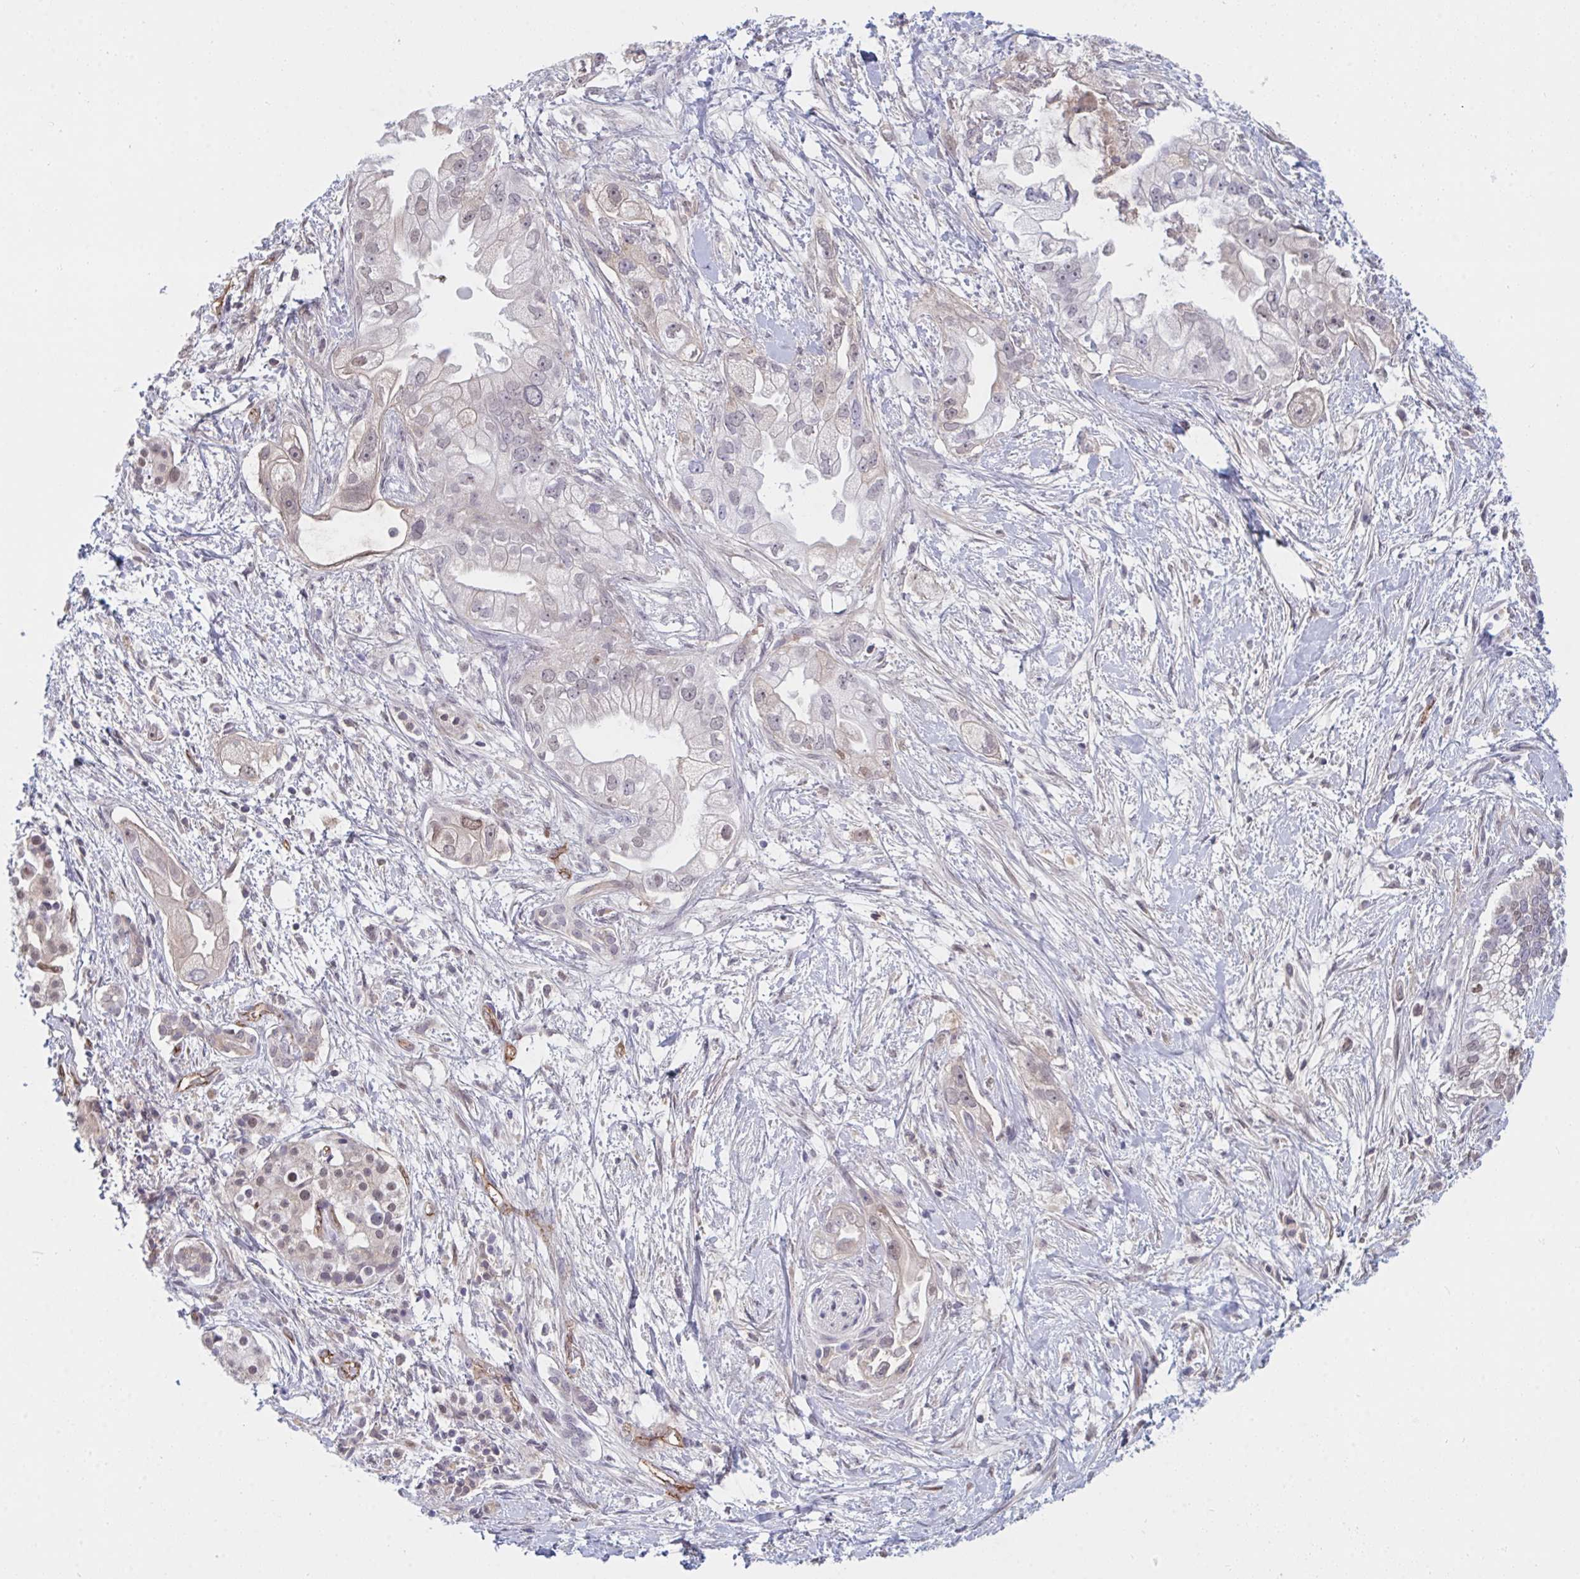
{"staining": {"intensity": "weak", "quantity": "<25%", "location": "nuclear"}, "tissue": "pancreatic cancer", "cell_type": "Tumor cells", "image_type": "cancer", "snomed": [{"axis": "morphology", "description": "Adenocarcinoma, NOS"}, {"axis": "topography", "description": "Pancreas"}], "caption": "The image shows no staining of tumor cells in adenocarcinoma (pancreatic).", "gene": "DSCAML1", "patient": {"sex": "male", "age": 70}}